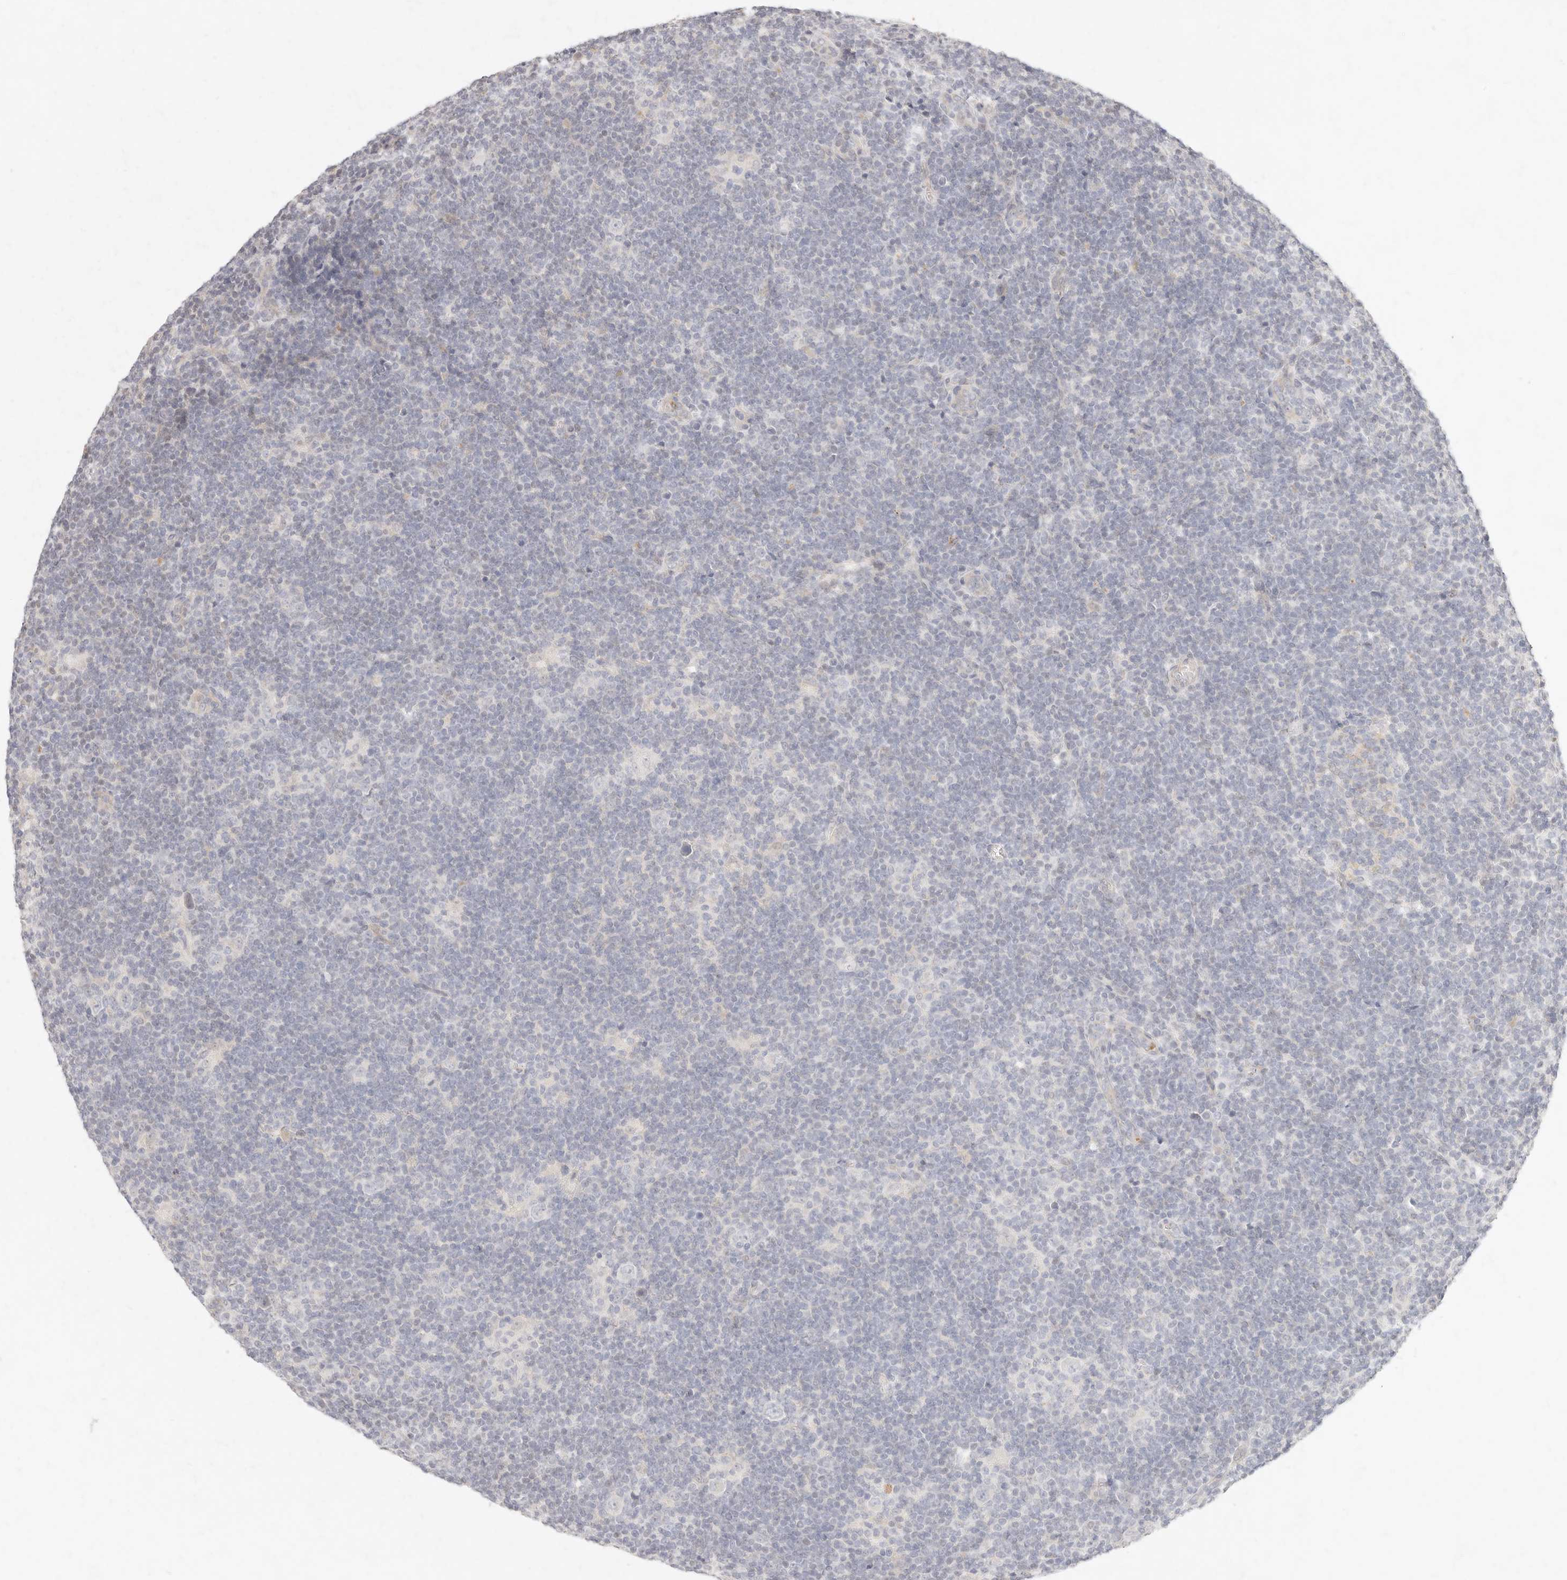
{"staining": {"intensity": "negative", "quantity": "none", "location": "none"}, "tissue": "lymphoma", "cell_type": "Tumor cells", "image_type": "cancer", "snomed": [{"axis": "morphology", "description": "Hodgkin's disease, NOS"}, {"axis": "topography", "description": "Lymph node"}], "caption": "Hodgkin's disease was stained to show a protein in brown. There is no significant expression in tumor cells.", "gene": "ASCL3", "patient": {"sex": "female", "age": 57}}